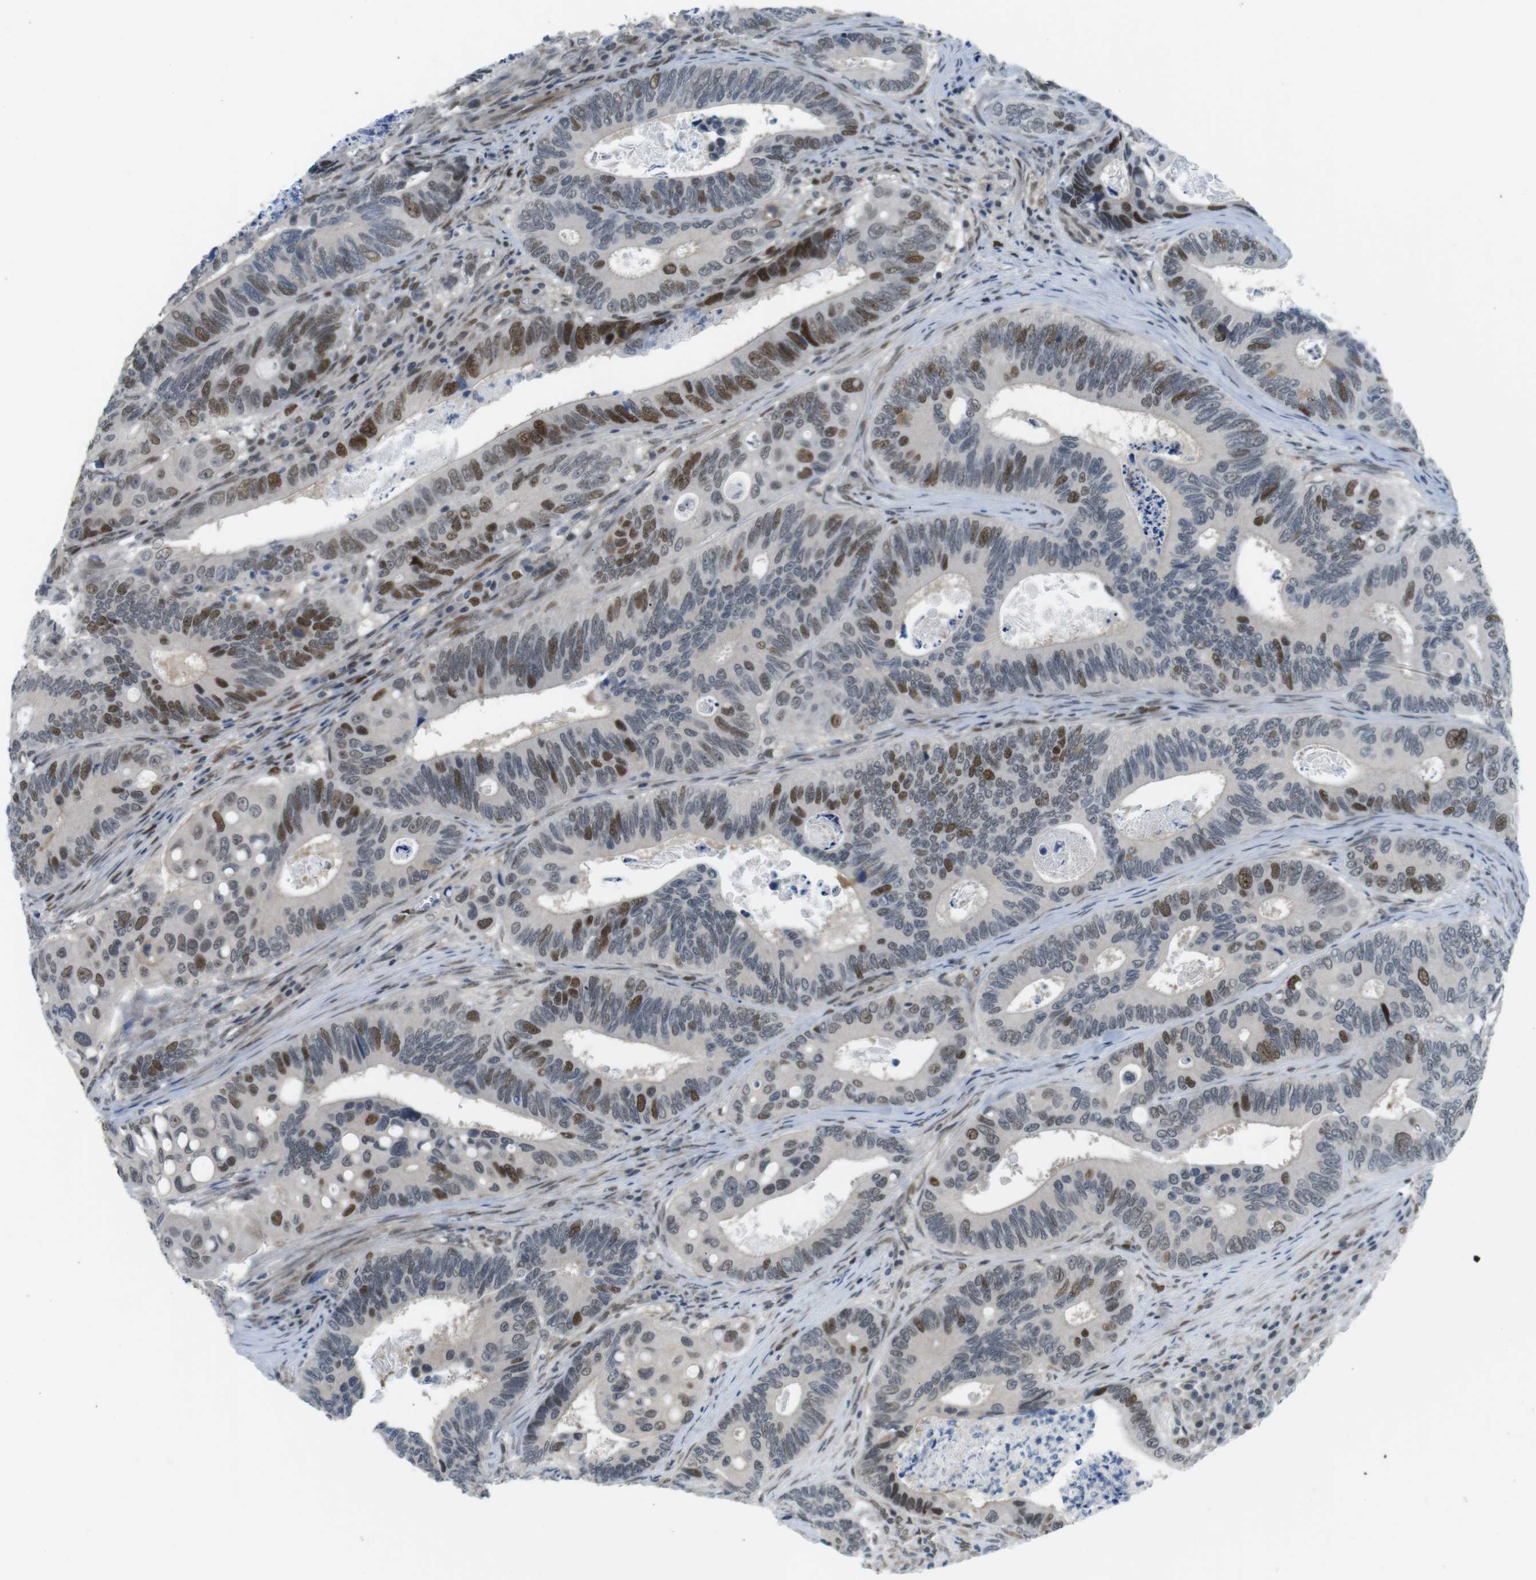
{"staining": {"intensity": "moderate", "quantity": "25%-75%", "location": "nuclear"}, "tissue": "colorectal cancer", "cell_type": "Tumor cells", "image_type": "cancer", "snomed": [{"axis": "morphology", "description": "Inflammation, NOS"}, {"axis": "morphology", "description": "Adenocarcinoma, NOS"}, {"axis": "topography", "description": "Colon"}], "caption": "Approximately 25%-75% of tumor cells in colorectal adenocarcinoma reveal moderate nuclear protein expression as visualized by brown immunohistochemical staining.", "gene": "SMCO2", "patient": {"sex": "male", "age": 72}}